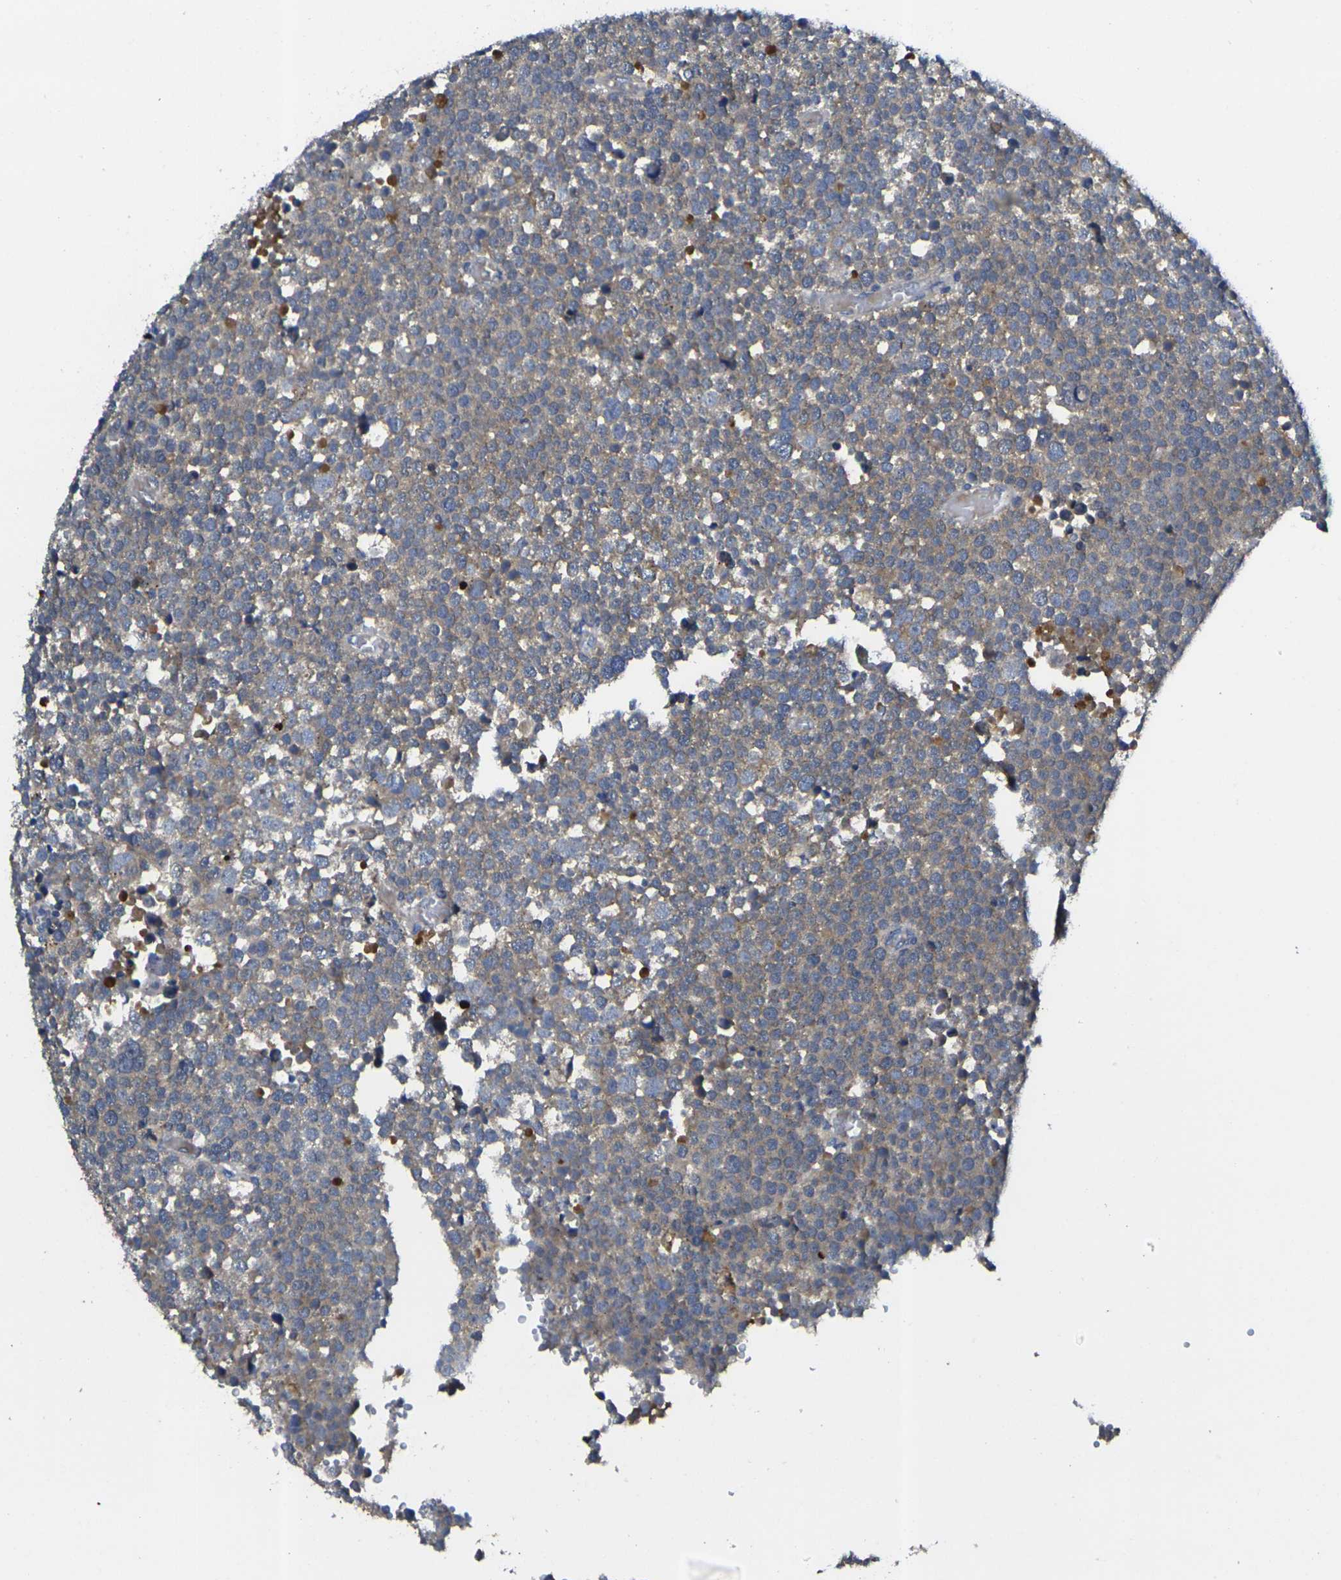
{"staining": {"intensity": "moderate", "quantity": ">75%", "location": "cytoplasmic/membranous"}, "tissue": "testis cancer", "cell_type": "Tumor cells", "image_type": "cancer", "snomed": [{"axis": "morphology", "description": "Seminoma, NOS"}, {"axis": "topography", "description": "Testis"}], "caption": "Immunohistochemical staining of testis cancer reveals medium levels of moderate cytoplasmic/membranous protein positivity in approximately >75% of tumor cells.", "gene": "GNA12", "patient": {"sex": "male", "age": 71}}